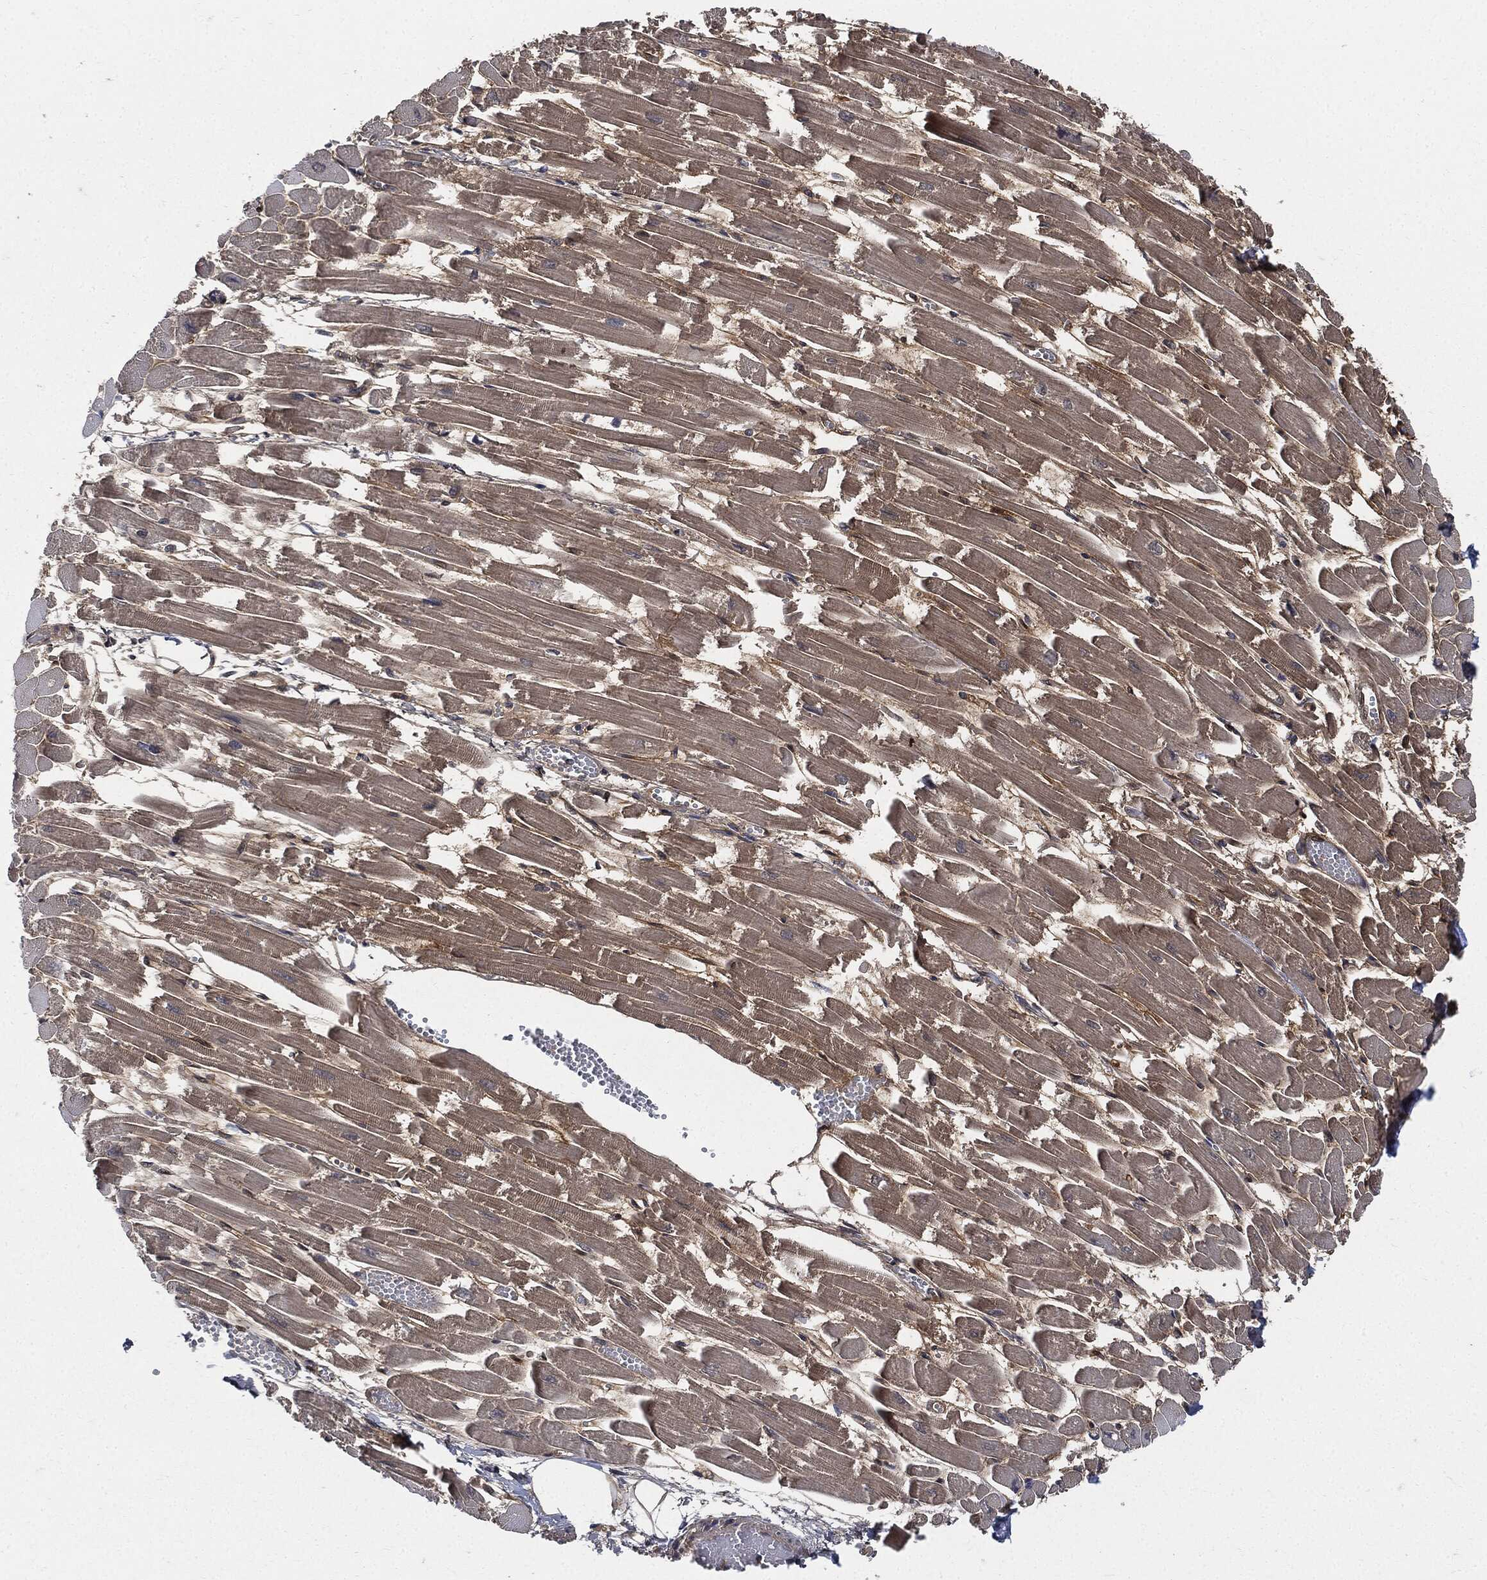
{"staining": {"intensity": "moderate", "quantity": "25%-75%", "location": "cytoplasmic/membranous"}, "tissue": "heart muscle", "cell_type": "Cardiomyocytes", "image_type": "normal", "snomed": [{"axis": "morphology", "description": "Normal tissue, NOS"}, {"axis": "topography", "description": "Heart"}], "caption": "Human heart muscle stained for a protein (brown) reveals moderate cytoplasmic/membranous positive staining in about 25%-75% of cardiomyocytes.", "gene": "XPNPEP1", "patient": {"sex": "female", "age": 52}}